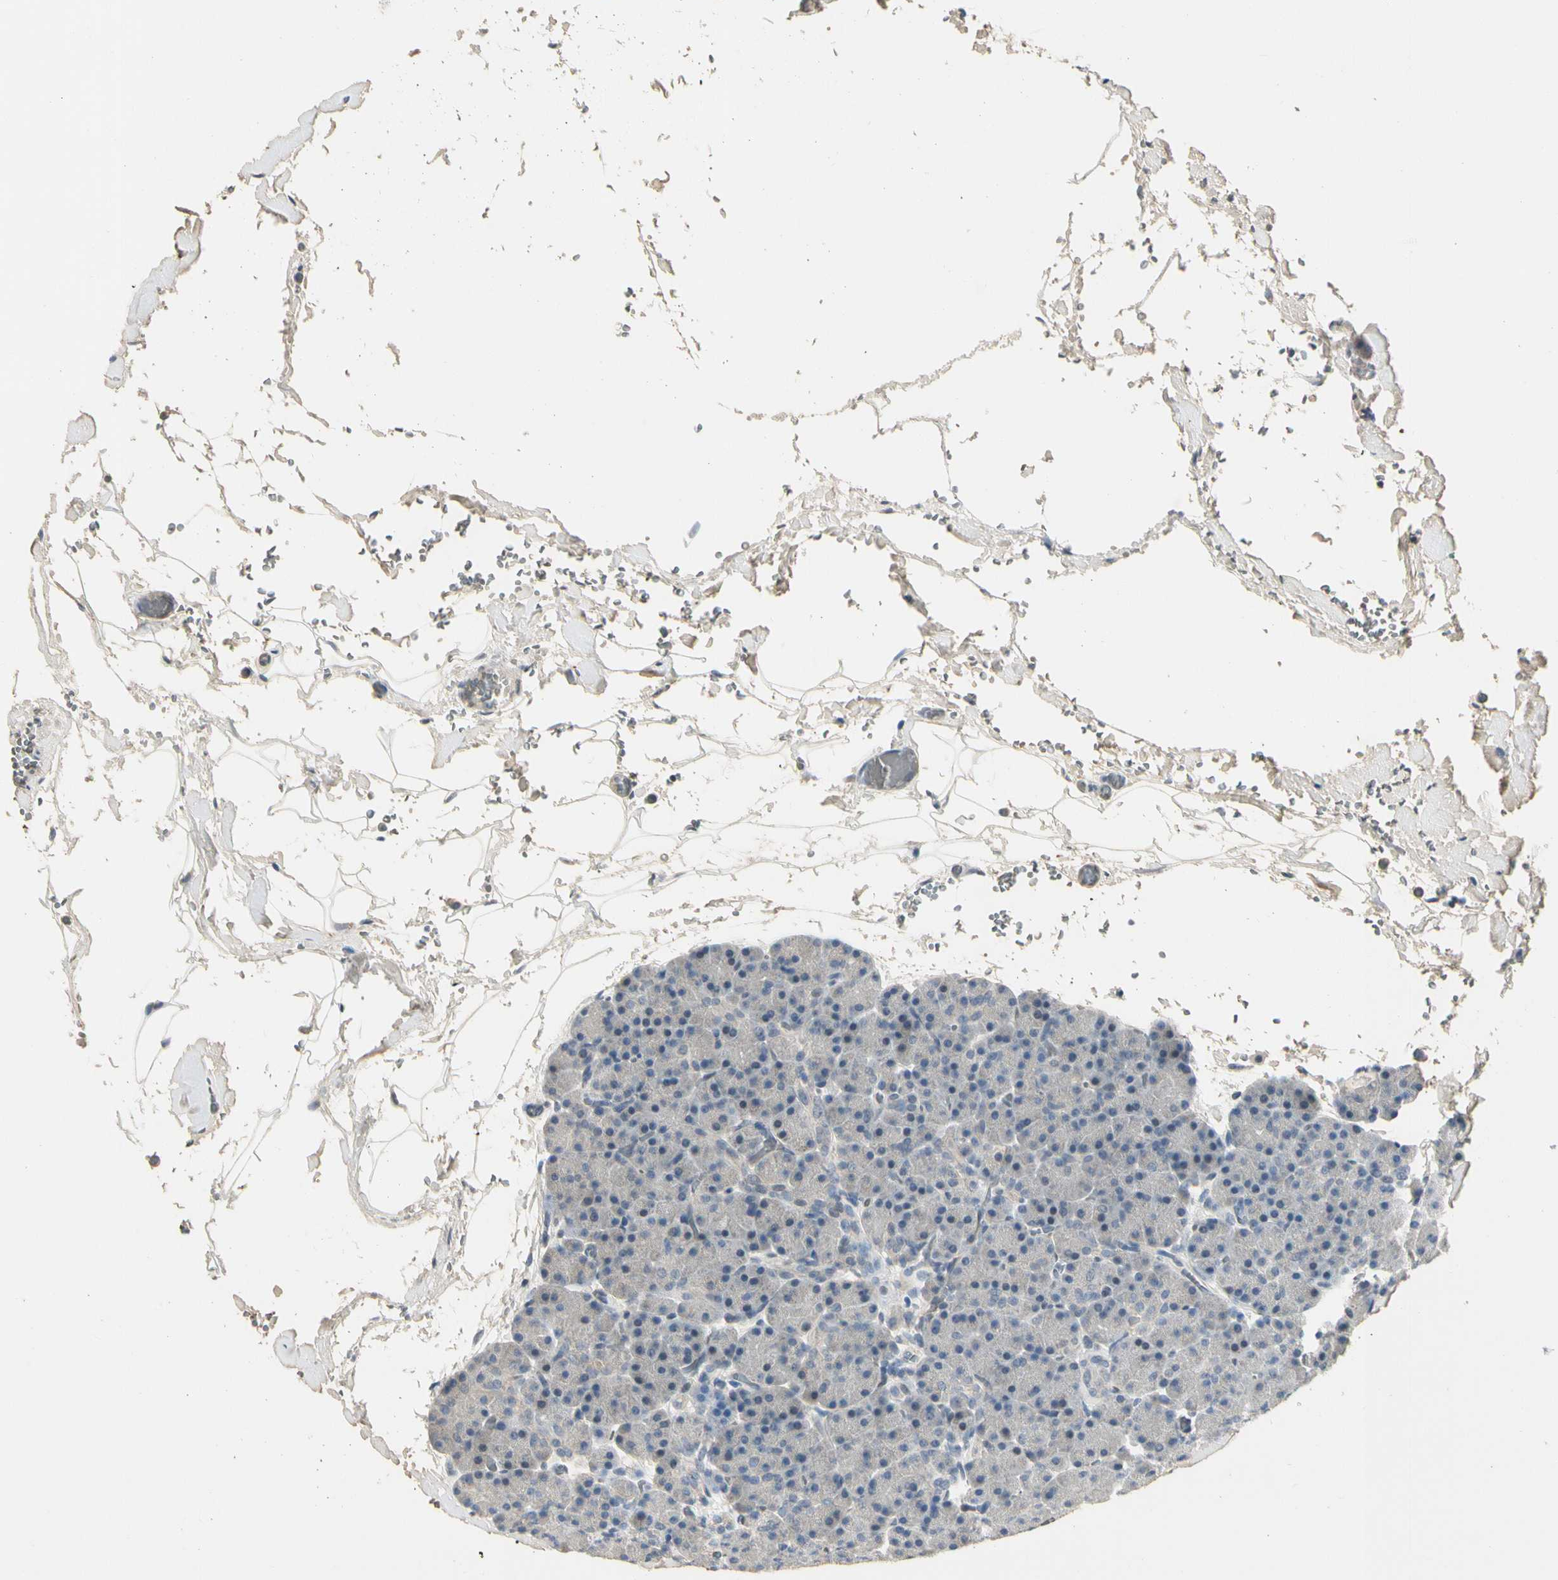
{"staining": {"intensity": "weak", "quantity": "<25%", "location": "cytoplasmic/membranous"}, "tissue": "pancreas", "cell_type": "Exocrine glandular cells", "image_type": "normal", "snomed": [{"axis": "morphology", "description": "Normal tissue, NOS"}, {"axis": "topography", "description": "Pancreas"}], "caption": "An immunohistochemistry micrograph of benign pancreas is shown. There is no staining in exocrine glandular cells of pancreas. The staining was performed using DAB to visualize the protein expression in brown, while the nuclei were stained in blue with hematoxylin (Magnification: 20x).", "gene": "GREM1", "patient": {"sex": "female", "age": 35}}